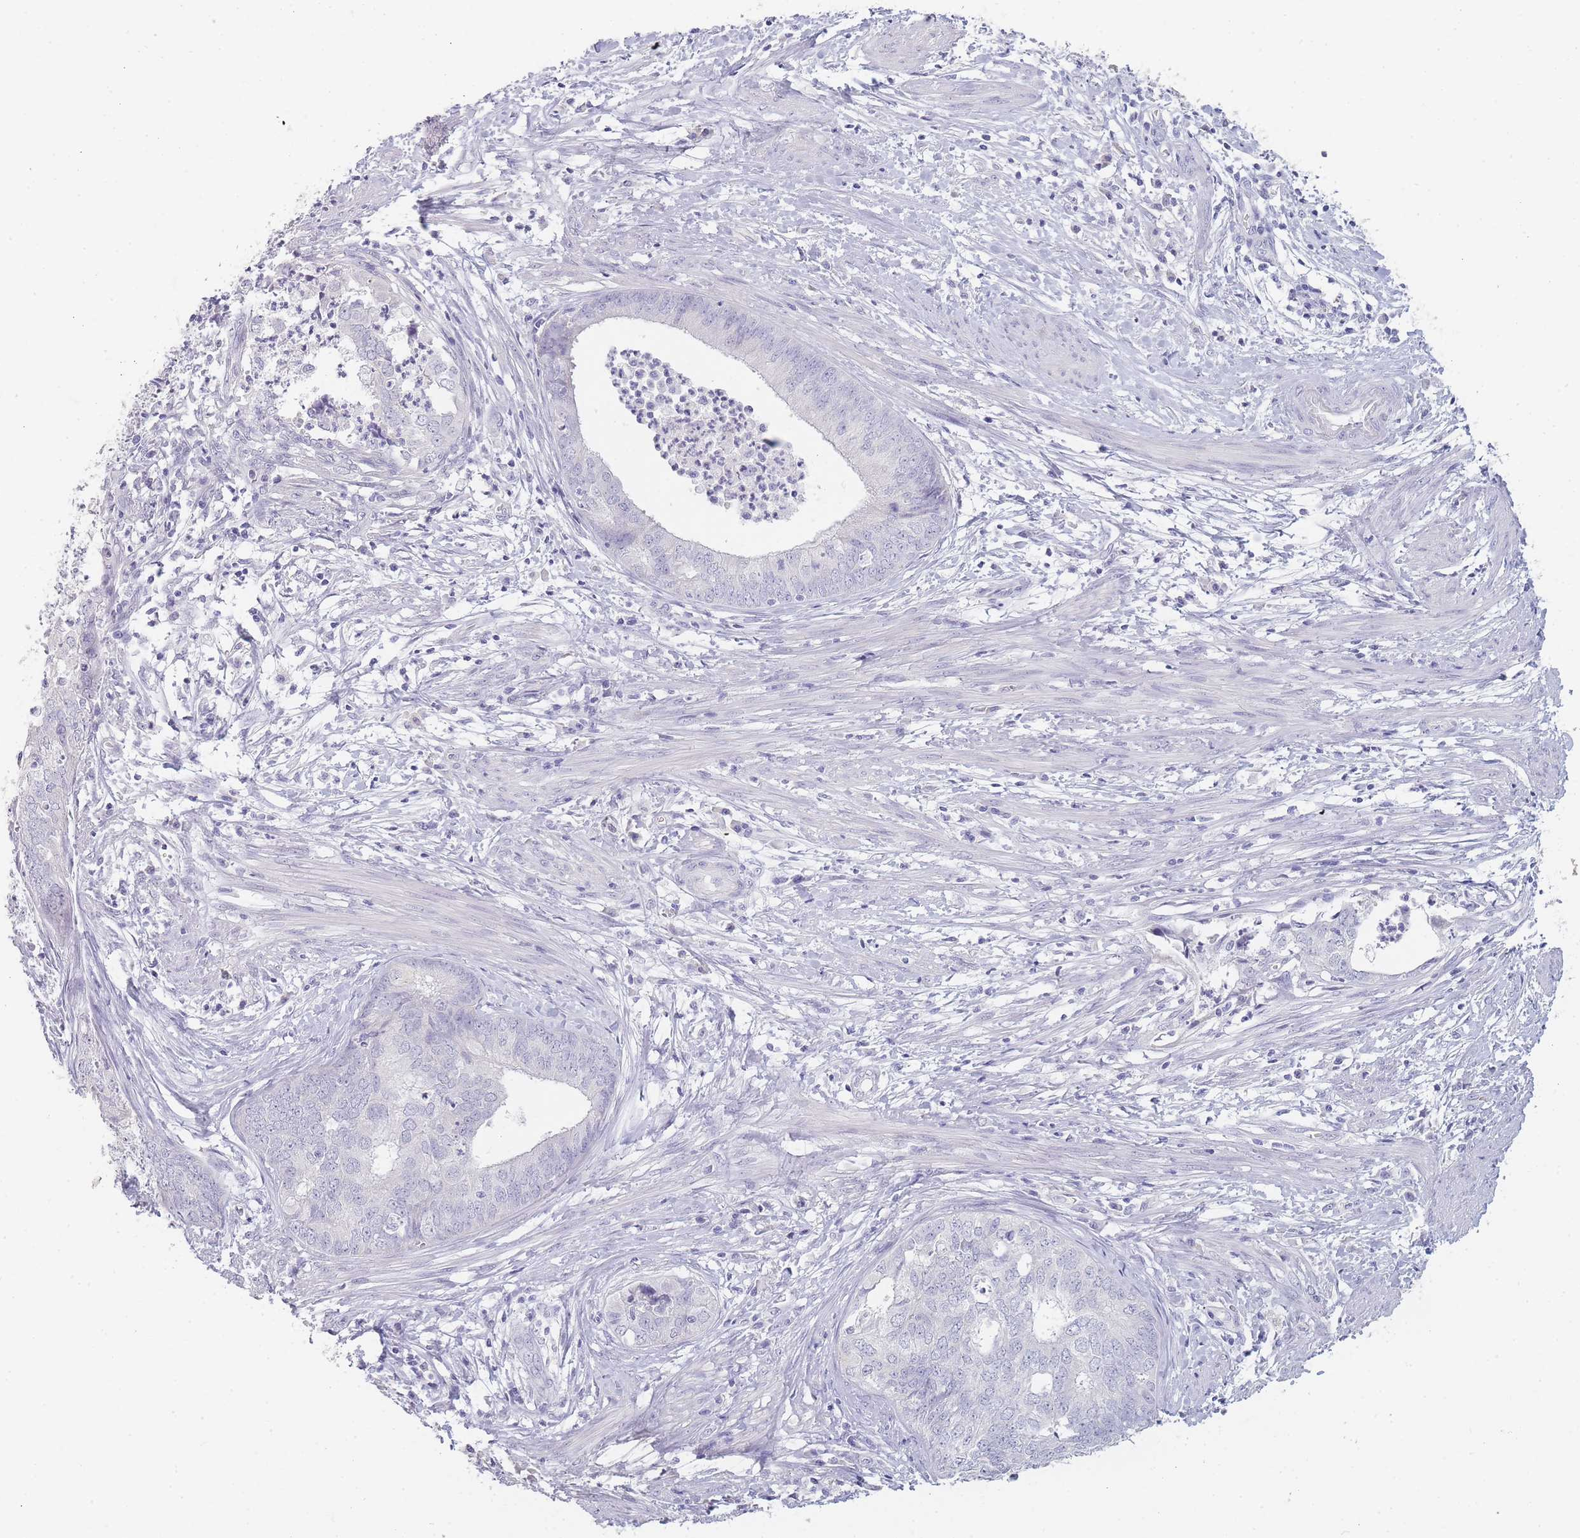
{"staining": {"intensity": "negative", "quantity": "none", "location": "none"}, "tissue": "endometrial cancer", "cell_type": "Tumor cells", "image_type": "cancer", "snomed": [{"axis": "morphology", "description": "Adenocarcinoma, NOS"}, {"axis": "topography", "description": "Endometrium"}], "caption": "Immunohistochemical staining of endometrial adenocarcinoma exhibits no significant expression in tumor cells. The staining is performed using DAB brown chromogen with nuclei counter-stained in using hematoxylin.", "gene": "INS", "patient": {"sex": "female", "age": 68}}